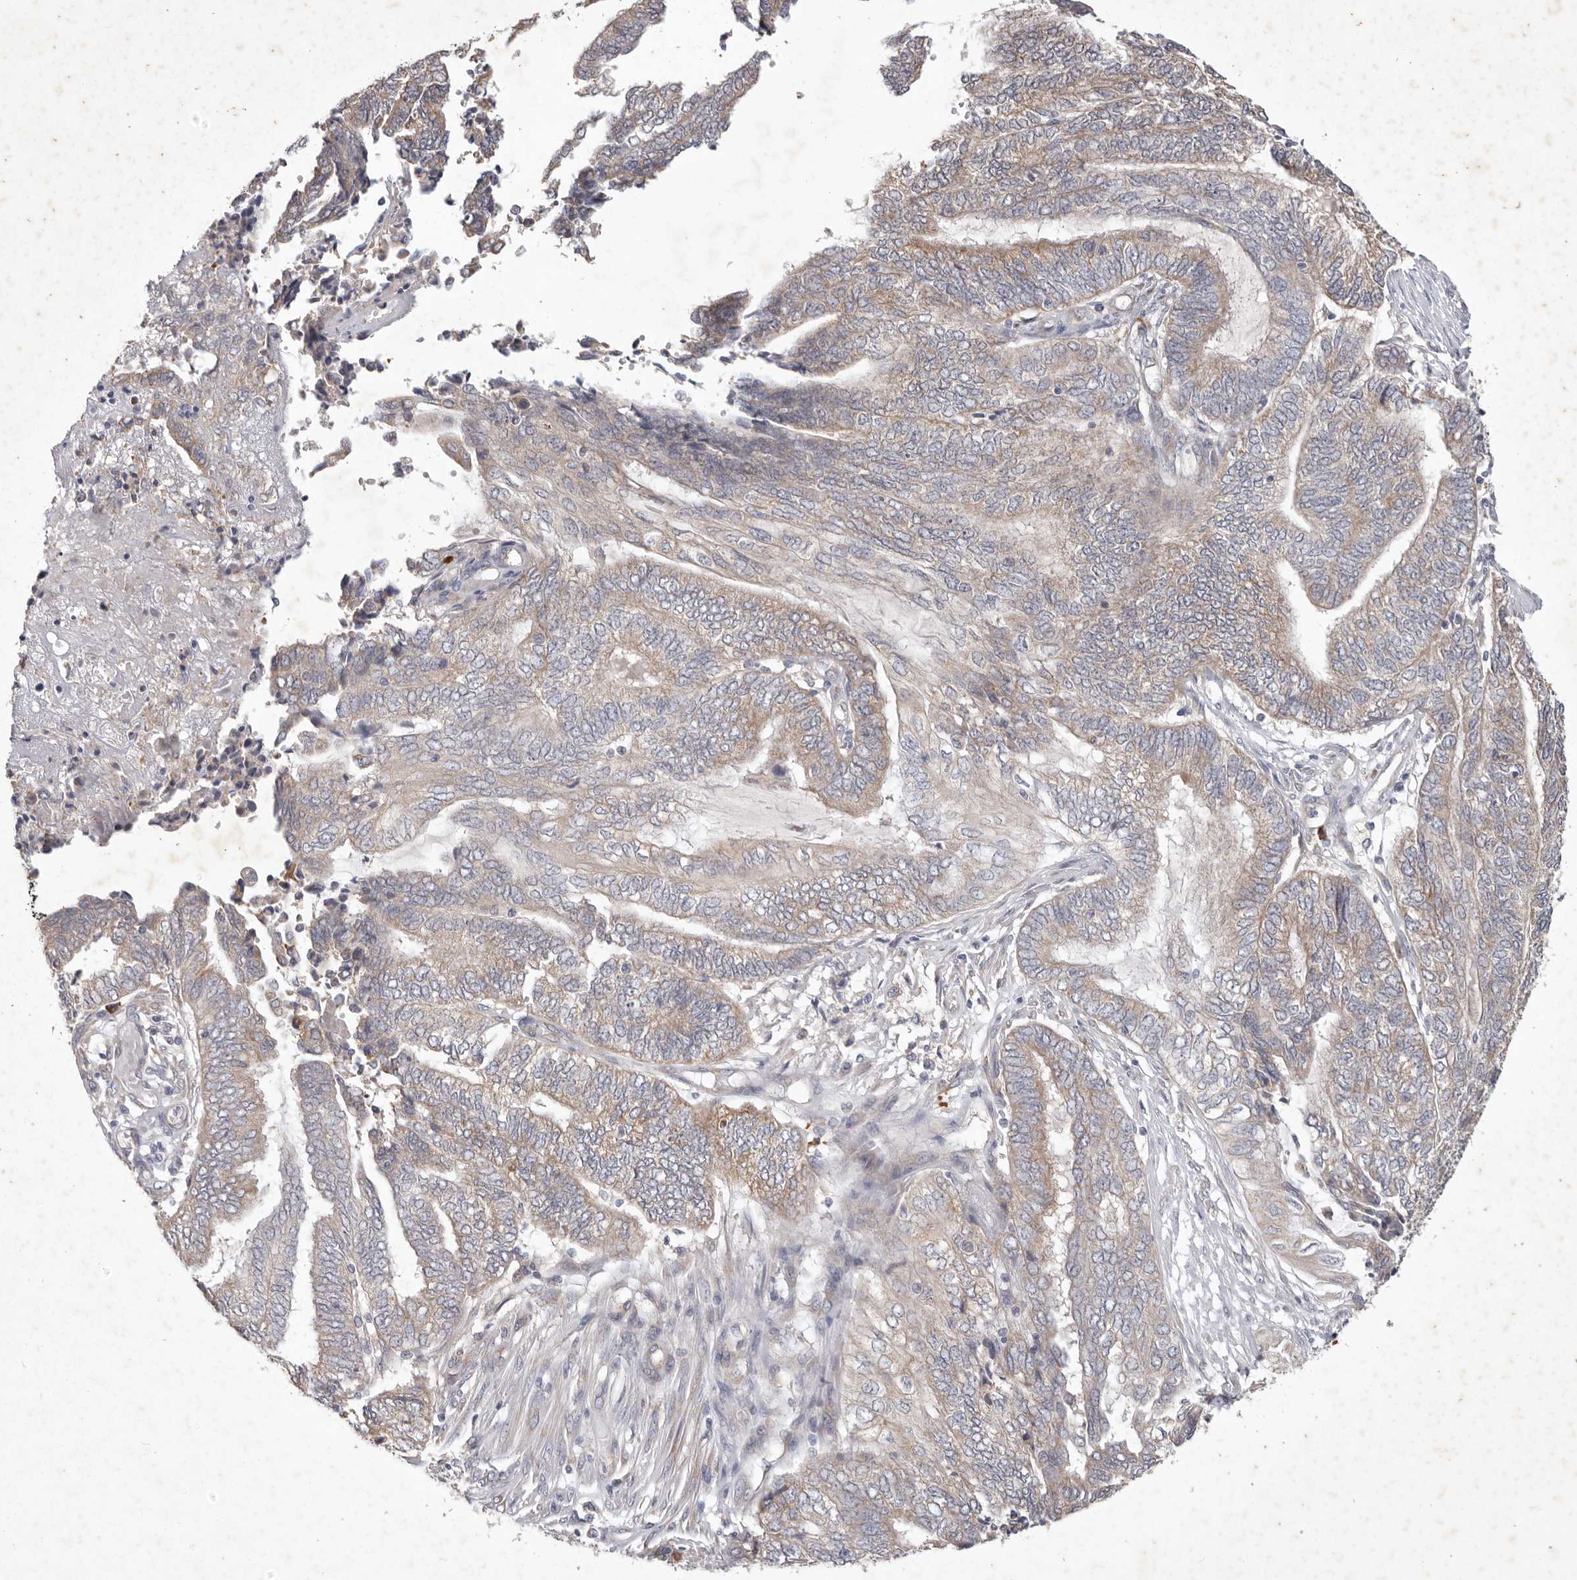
{"staining": {"intensity": "weak", "quantity": ">75%", "location": "cytoplasmic/membranous"}, "tissue": "endometrial cancer", "cell_type": "Tumor cells", "image_type": "cancer", "snomed": [{"axis": "morphology", "description": "Adenocarcinoma, NOS"}, {"axis": "topography", "description": "Uterus"}, {"axis": "topography", "description": "Endometrium"}], "caption": "Protein expression analysis of endometrial cancer (adenocarcinoma) exhibits weak cytoplasmic/membranous staining in approximately >75% of tumor cells. (DAB = brown stain, brightfield microscopy at high magnification).", "gene": "WDR77", "patient": {"sex": "female", "age": 70}}